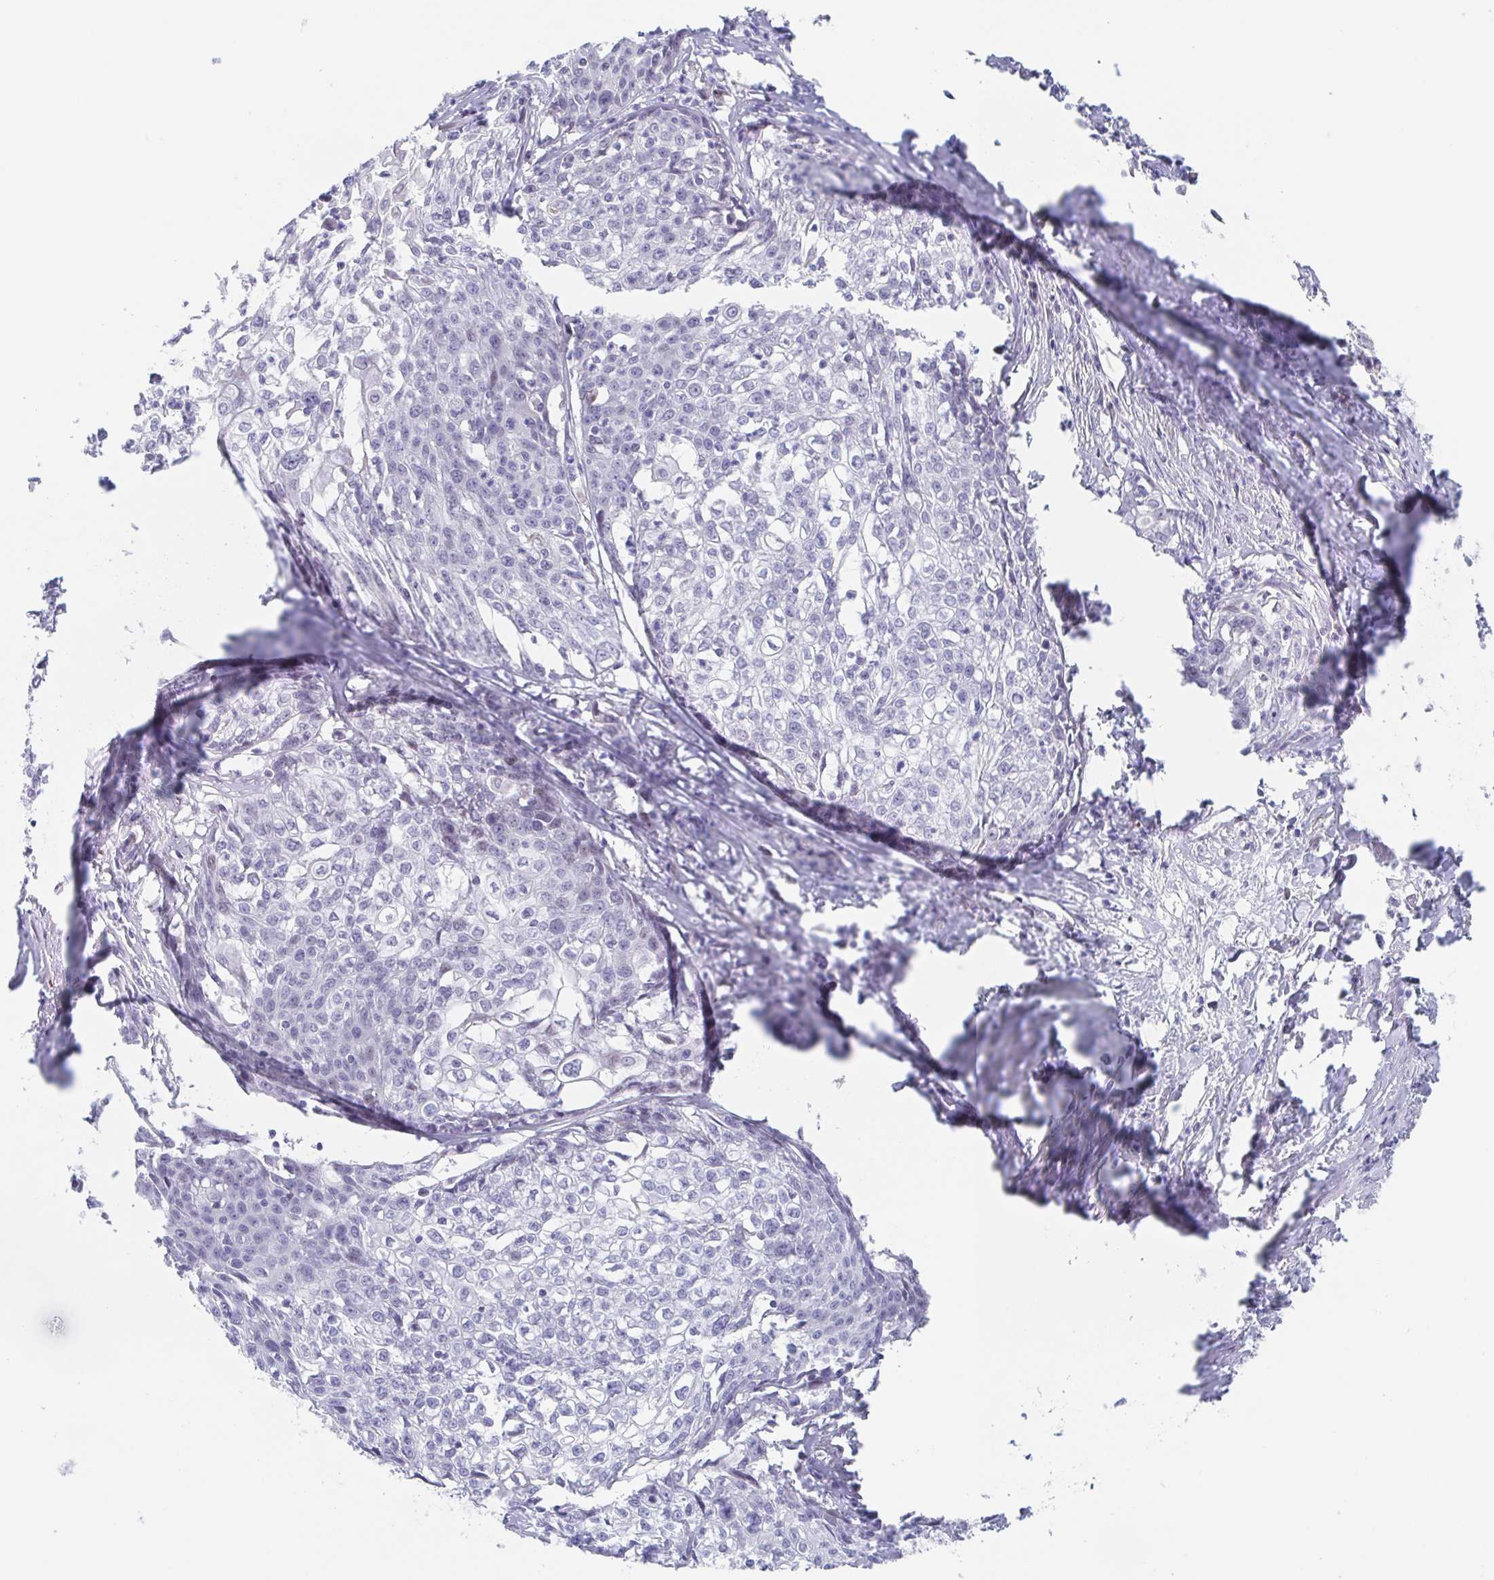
{"staining": {"intensity": "negative", "quantity": "none", "location": "none"}, "tissue": "cervical cancer", "cell_type": "Tumor cells", "image_type": "cancer", "snomed": [{"axis": "morphology", "description": "Squamous cell carcinoma, NOS"}, {"axis": "topography", "description": "Cervix"}], "caption": "Cervical squamous cell carcinoma stained for a protein using immunohistochemistry exhibits no positivity tumor cells.", "gene": "POU2F3", "patient": {"sex": "female", "age": 39}}